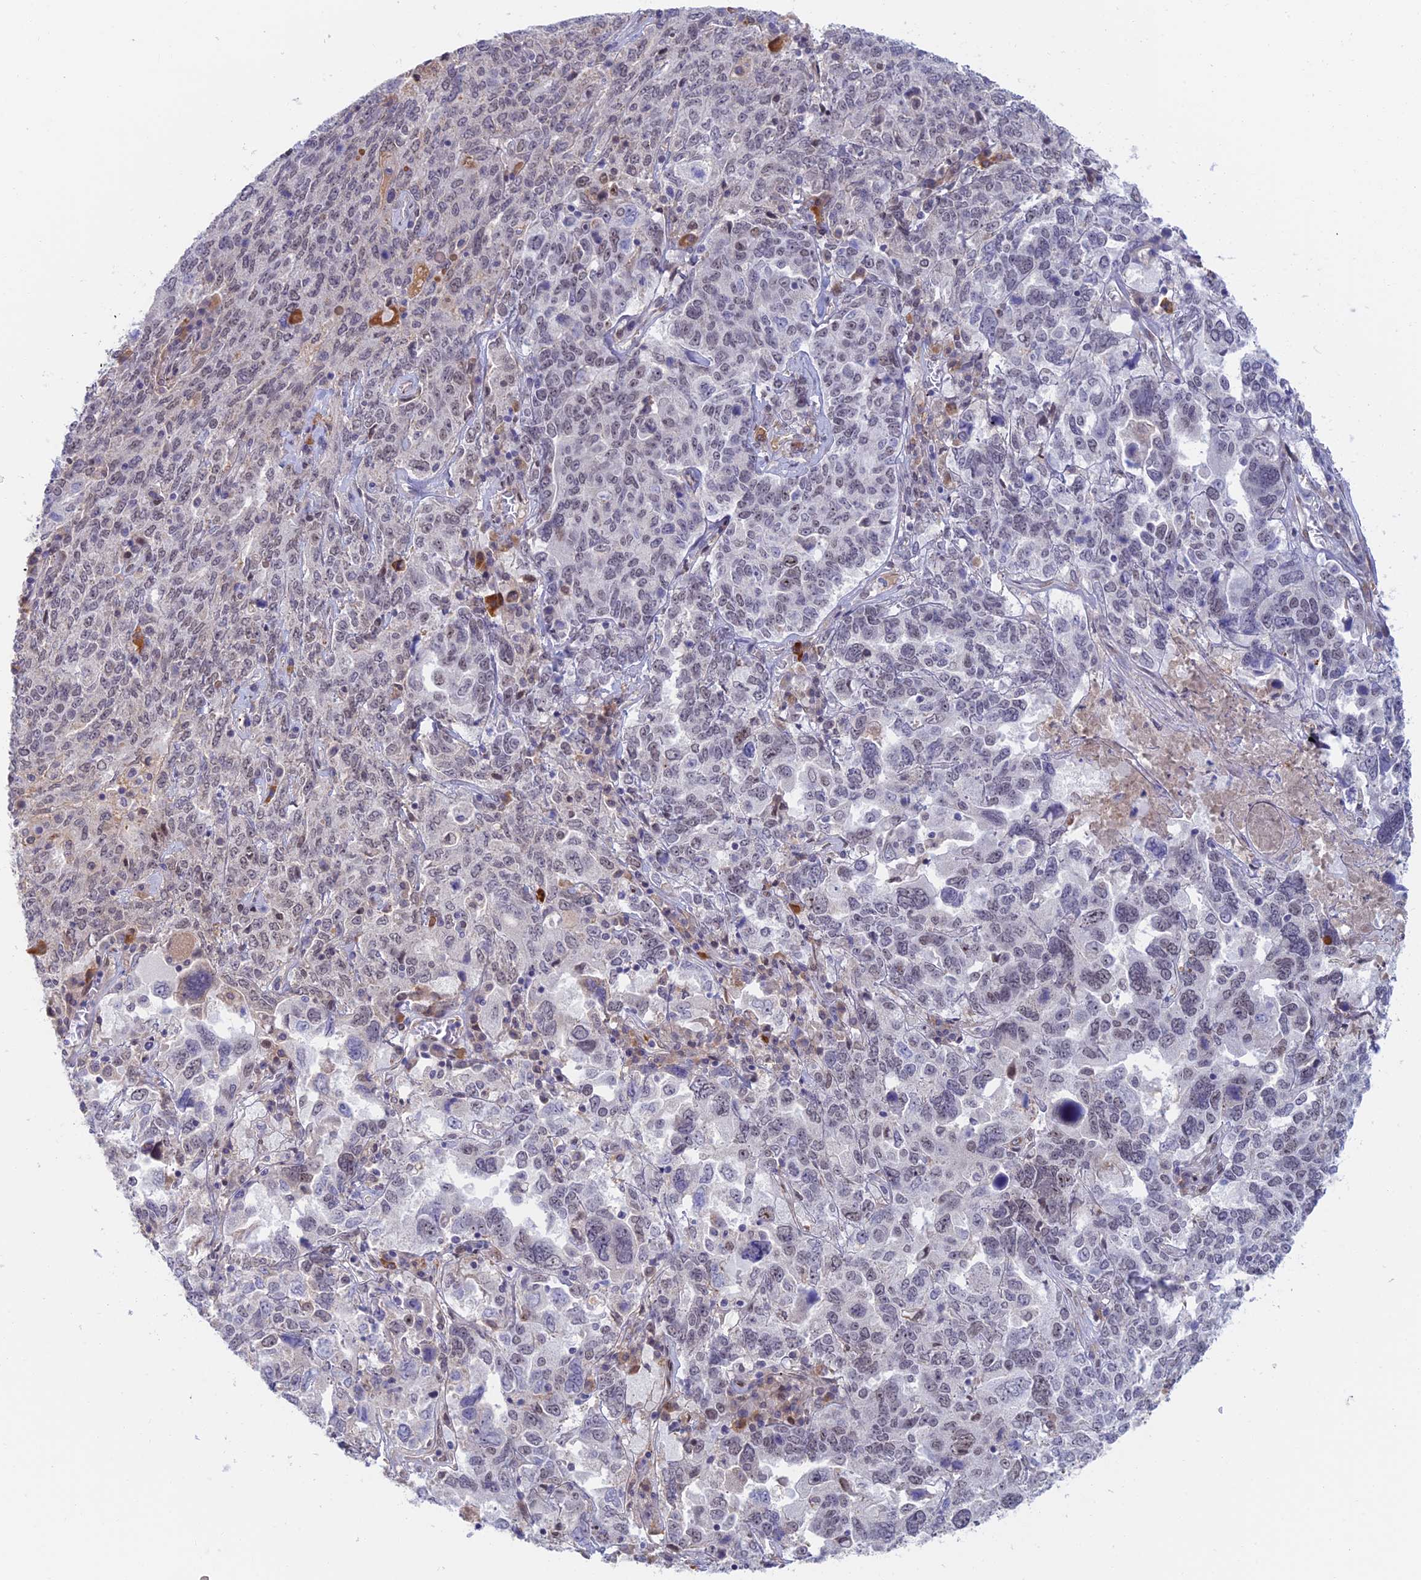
{"staining": {"intensity": "weak", "quantity": "<25%", "location": "nuclear"}, "tissue": "ovarian cancer", "cell_type": "Tumor cells", "image_type": "cancer", "snomed": [{"axis": "morphology", "description": "Carcinoma, endometroid"}, {"axis": "topography", "description": "Ovary"}], "caption": "Tumor cells show no significant expression in ovarian cancer (endometroid carcinoma).", "gene": "ZUP1", "patient": {"sex": "female", "age": 62}}